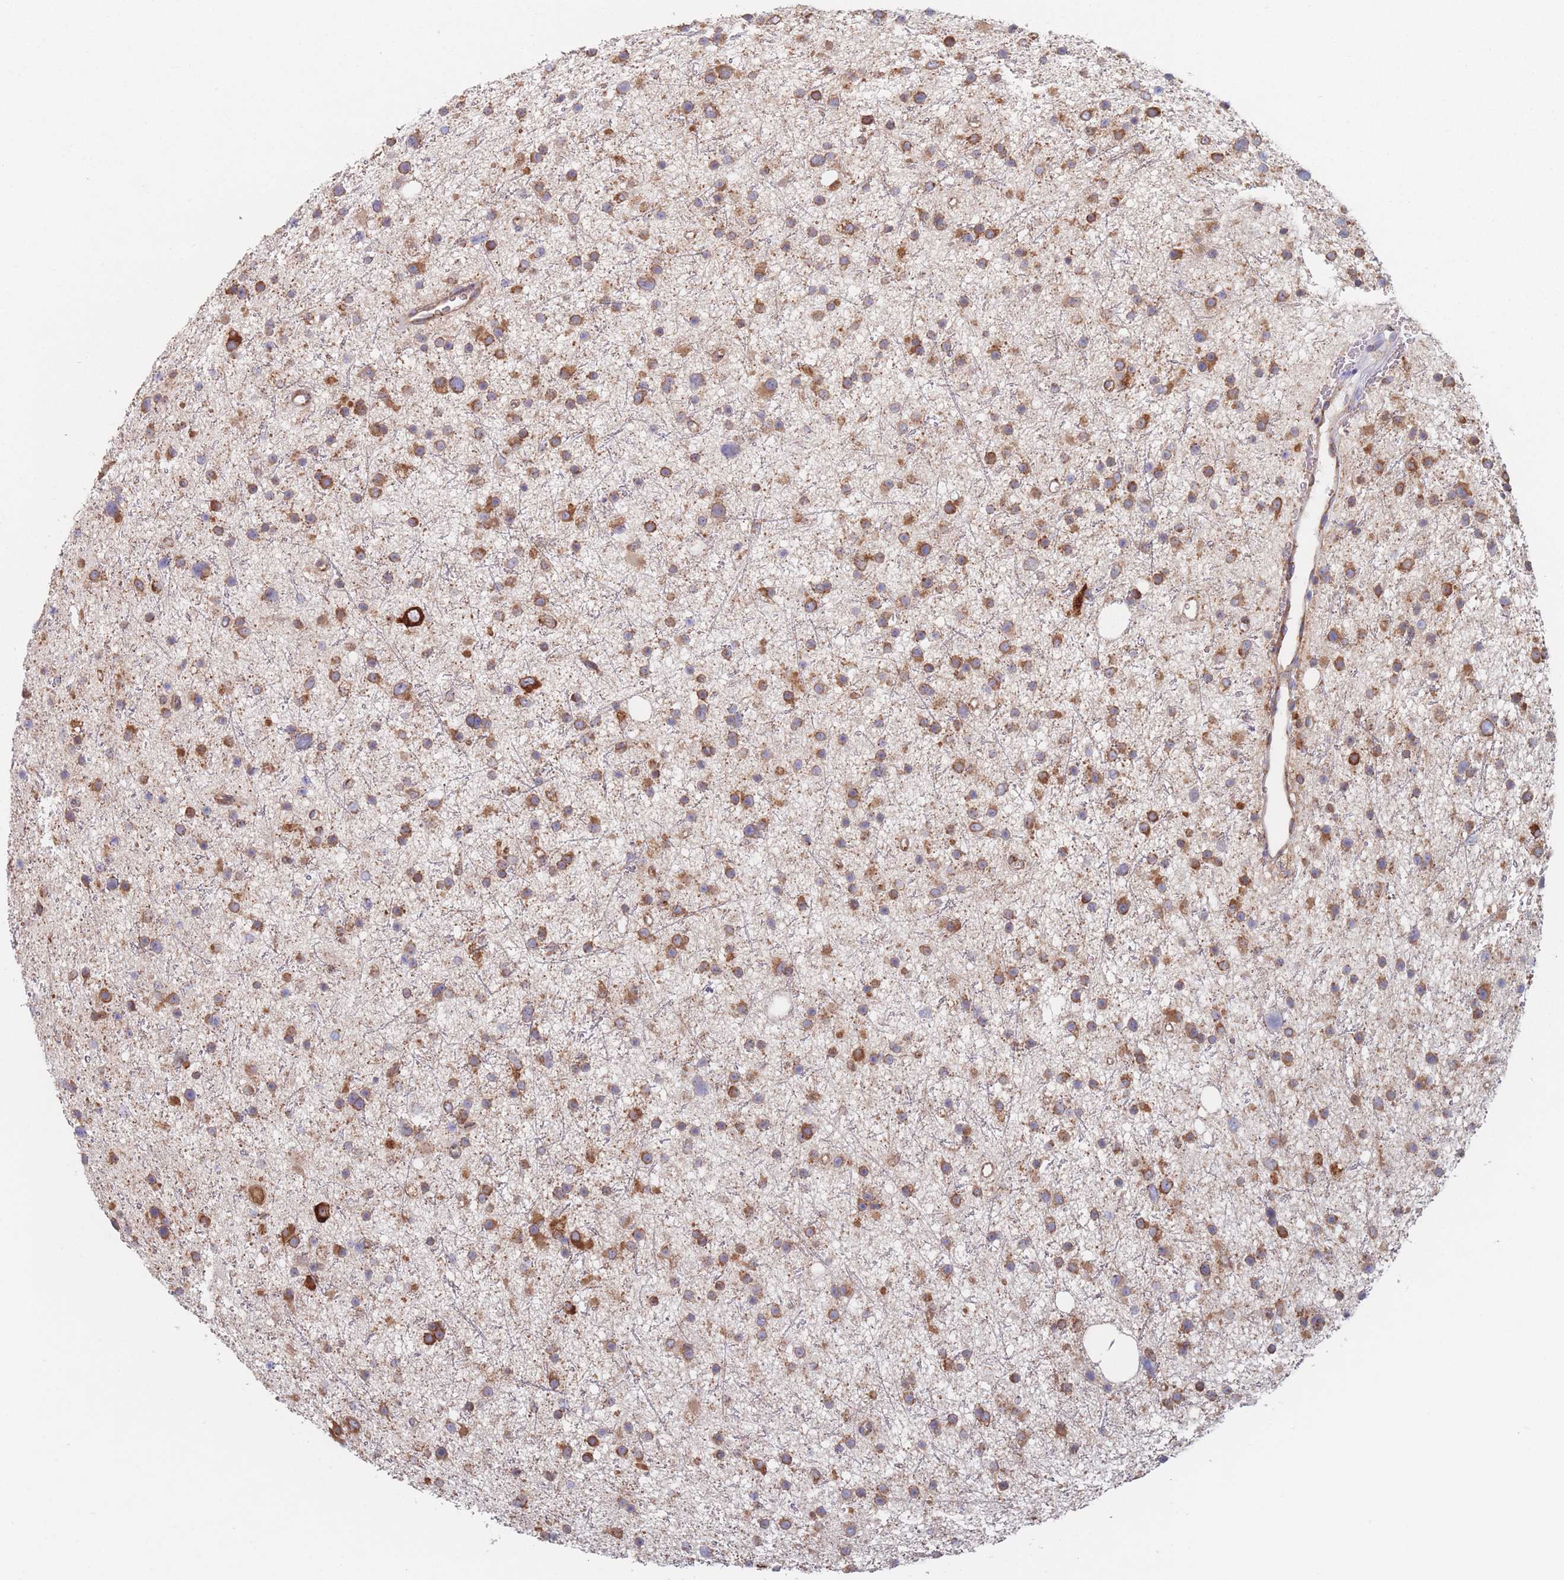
{"staining": {"intensity": "moderate", "quantity": ">75%", "location": "cytoplasmic/membranous"}, "tissue": "glioma", "cell_type": "Tumor cells", "image_type": "cancer", "snomed": [{"axis": "morphology", "description": "Glioma, malignant, Low grade"}, {"axis": "topography", "description": "Cerebral cortex"}], "caption": "Malignant glioma (low-grade) was stained to show a protein in brown. There is medium levels of moderate cytoplasmic/membranous staining in about >75% of tumor cells. Immunohistochemistry (ihc) stains the protein of interest in brown and the nuclei are stained blue.", "gene": "EEF1B2", "patient": {"sex": "female", "age": 39}}